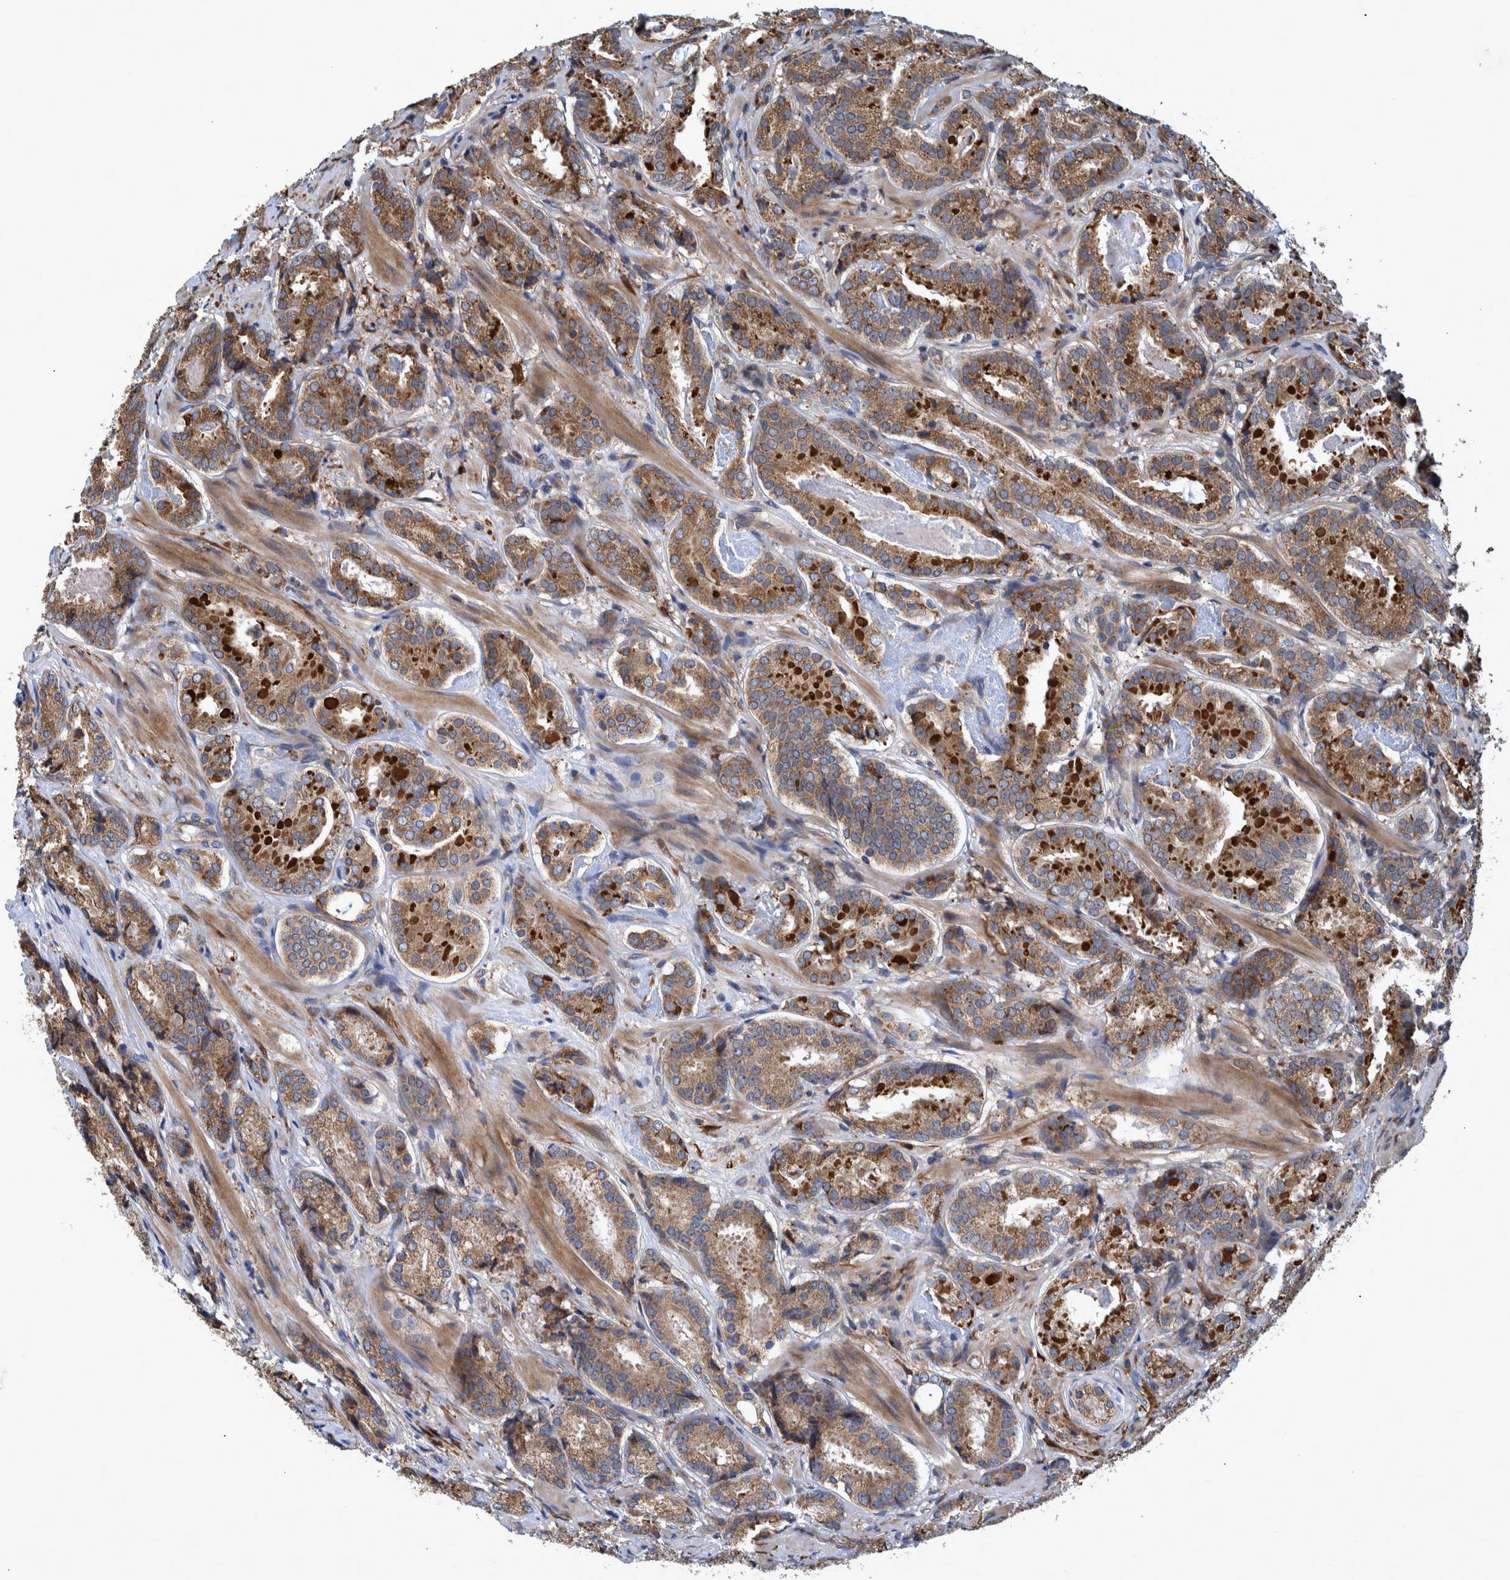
{"staining": {"intensity": "moderate", "quantity": ">75%", "location": "cytoplasmic/membranous"}, "tissue": "prostate cancer", "cell_type": "Tumor cells", "image_type": "cancer", "snomed": [{"axis": "morphology", "description": "Adenocarcinoma, Low grade"}, {"axis": "topography", "description": "Prostate"}], "caption": "Human prostate adenocarcinoma (low-grade) stained with a brown dye exhibits moderate cytoplasmic/membranous positive positivity in approximately >75% of tumor cells.", "gene": "SPAG5", "patient": {"sex": "male", "age": 69}}